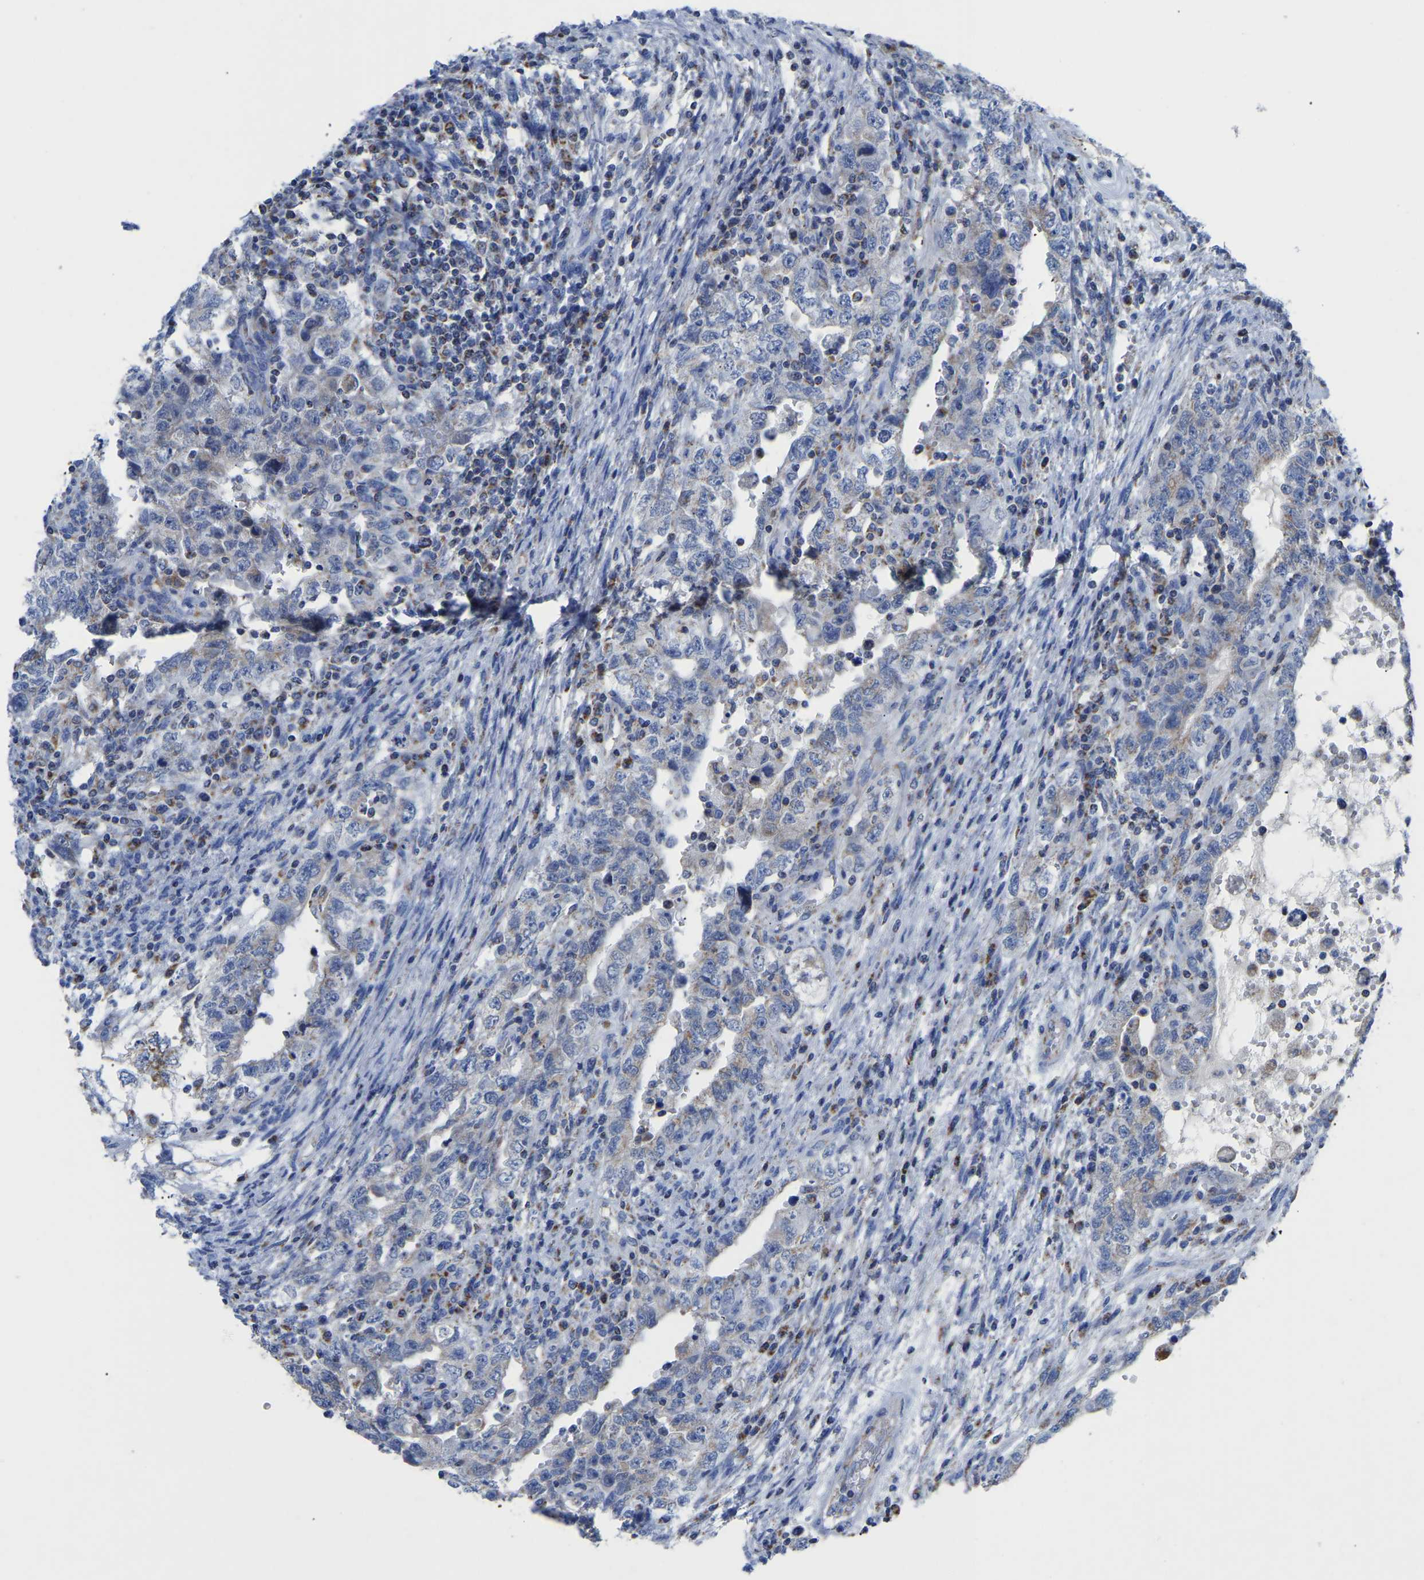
{"staining": {"intensity": "negative", "quantity": "none", "location": "none"}, "tissue": "testis cancer", "cell_type": "Tumor cells", "image_type": "cancer", "snomed": [{"axis": "morphology", "description": "Carcinoma, Embryonal, NOS"}, {"axis": "topography", "description": "Testis"}], "caption": "The IHC photomicrograph has no significant staining in tumor cells of testis cancer (embryonal carcinoma) tissue.", "gene": "ETFA", "patient": {"sex": "male", "age": 26}}